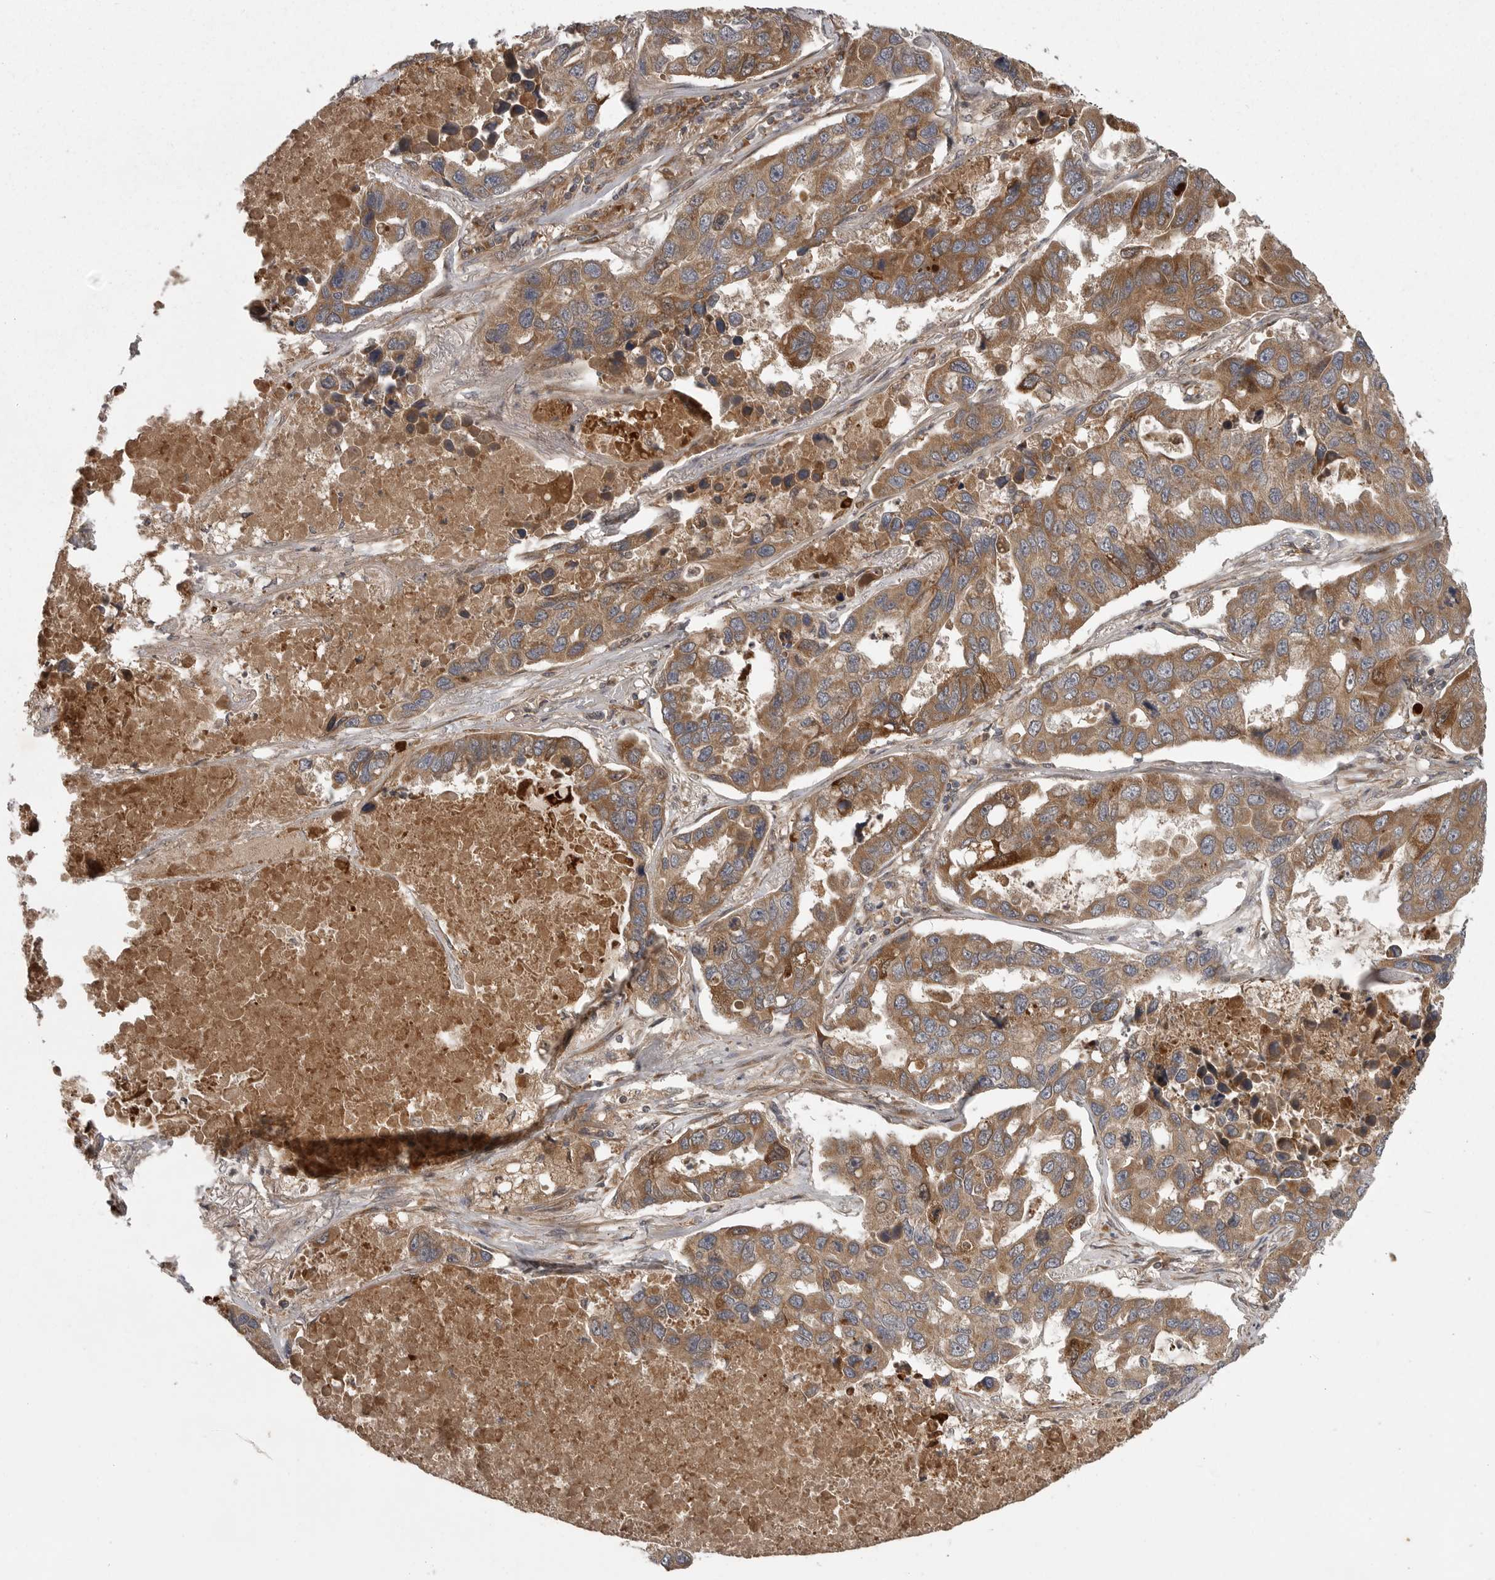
{"staining": {"intensity": "moderate", "quantity": ">75%", "location": "cytoplasmic/membranous"}, "tissue": "lung cancer", "cell_type": "Tumor cells", "image_type": "cancer", "snomed": [{"axis": "morphology", "description": "Adenocarcinoma, NOS"}, {"axis": "topography", "description": "Lung"}], "caption": "This is a histology image of immunohistochemistry staining of lung adenocarcinoma, which shows moderate staining in the cytoplasmic/membranous of tumor cells.", "gene": "GPR31", "patient": {"sex": "male", "age": 64}}